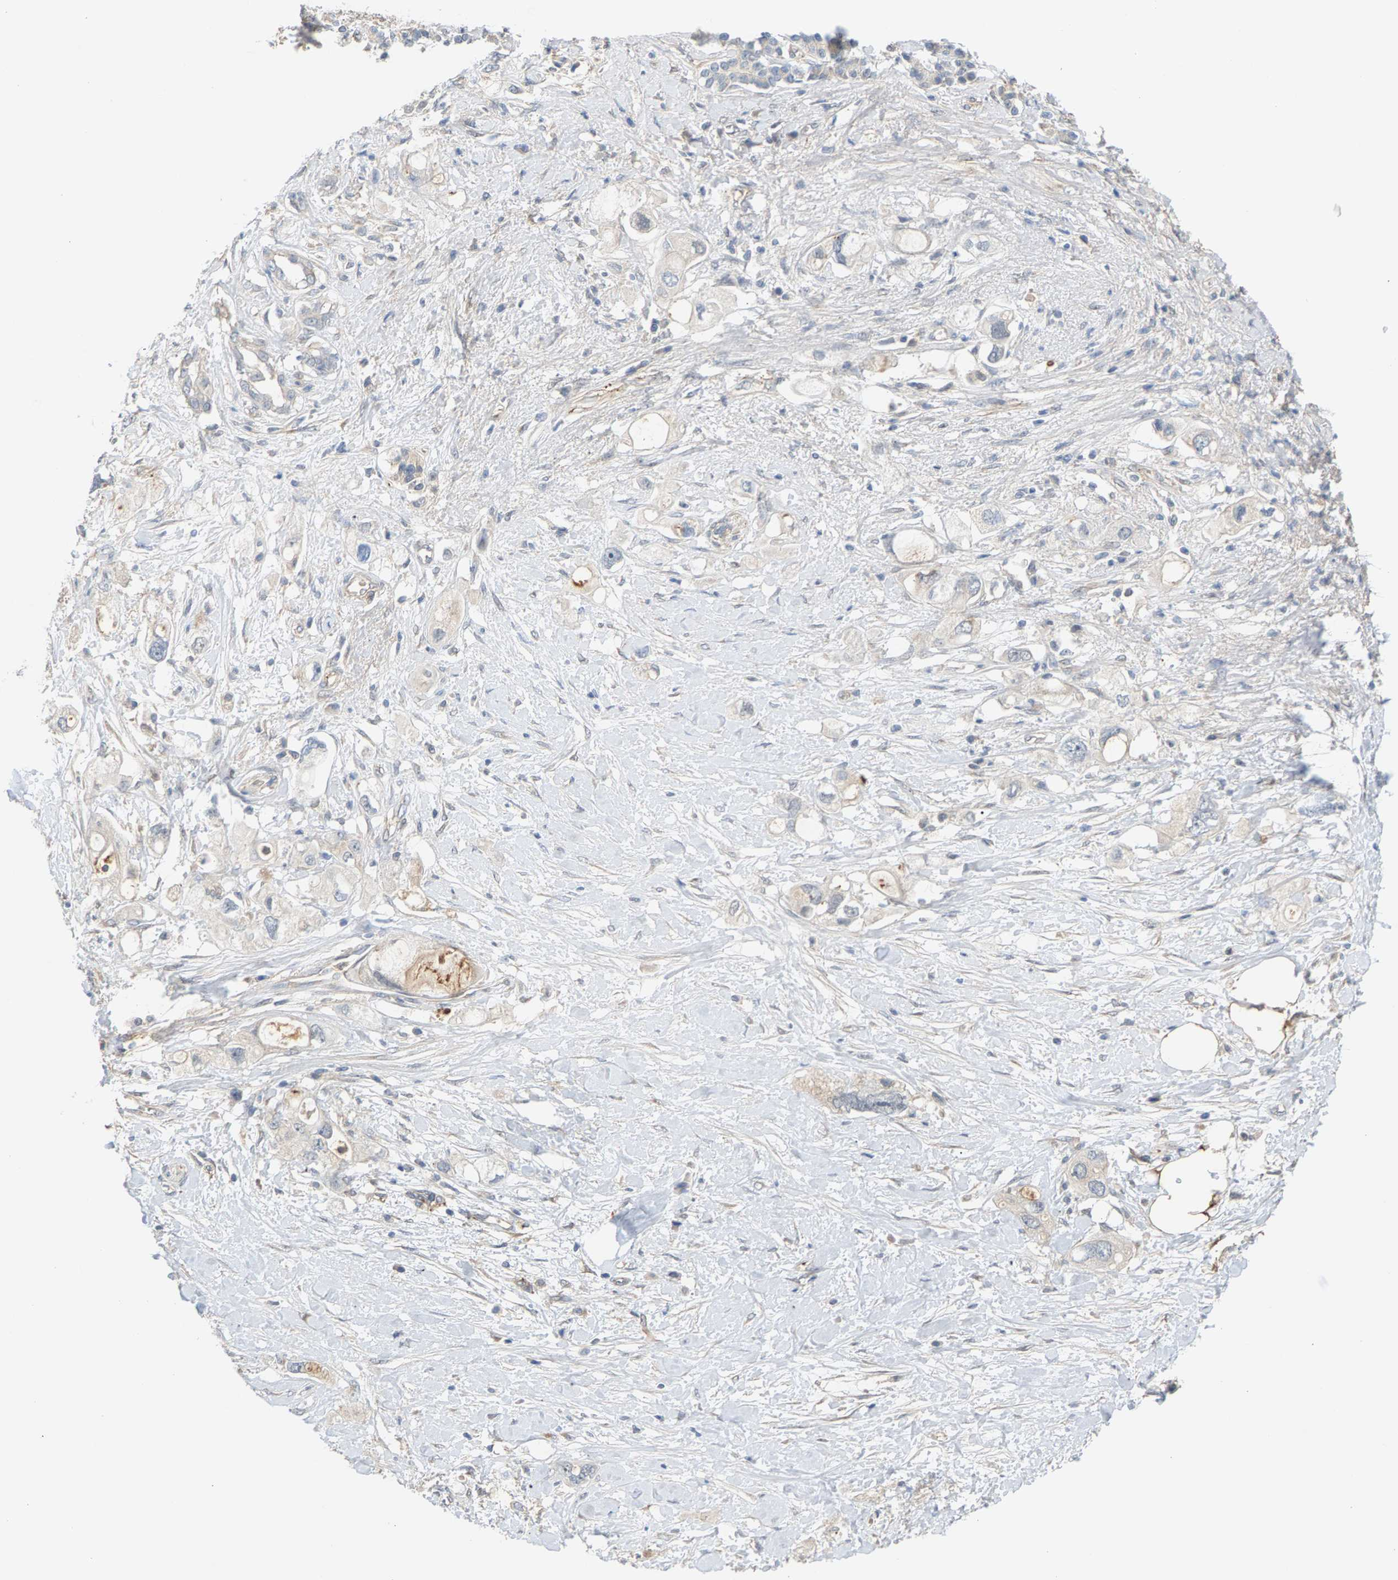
{"staining": {"intensity": "negative", "quantity": "none", "location": "none"}, "tissue": "pancreatic cancer", "cell_type": "Tumor cells", "image_type": "cancer", "snomed": [{"axis": "morphology", "description": "Adenocarcinoma, NOS"}, {"axis": "topography", "description": "Pancreas"}], "caption": "Protein analysis of pancreatic adenocarcinoma reveals no significant positivity in tumor cells.", "gene": "KRTAP27-1", "patient": {"sex": "female", "age": 56}}